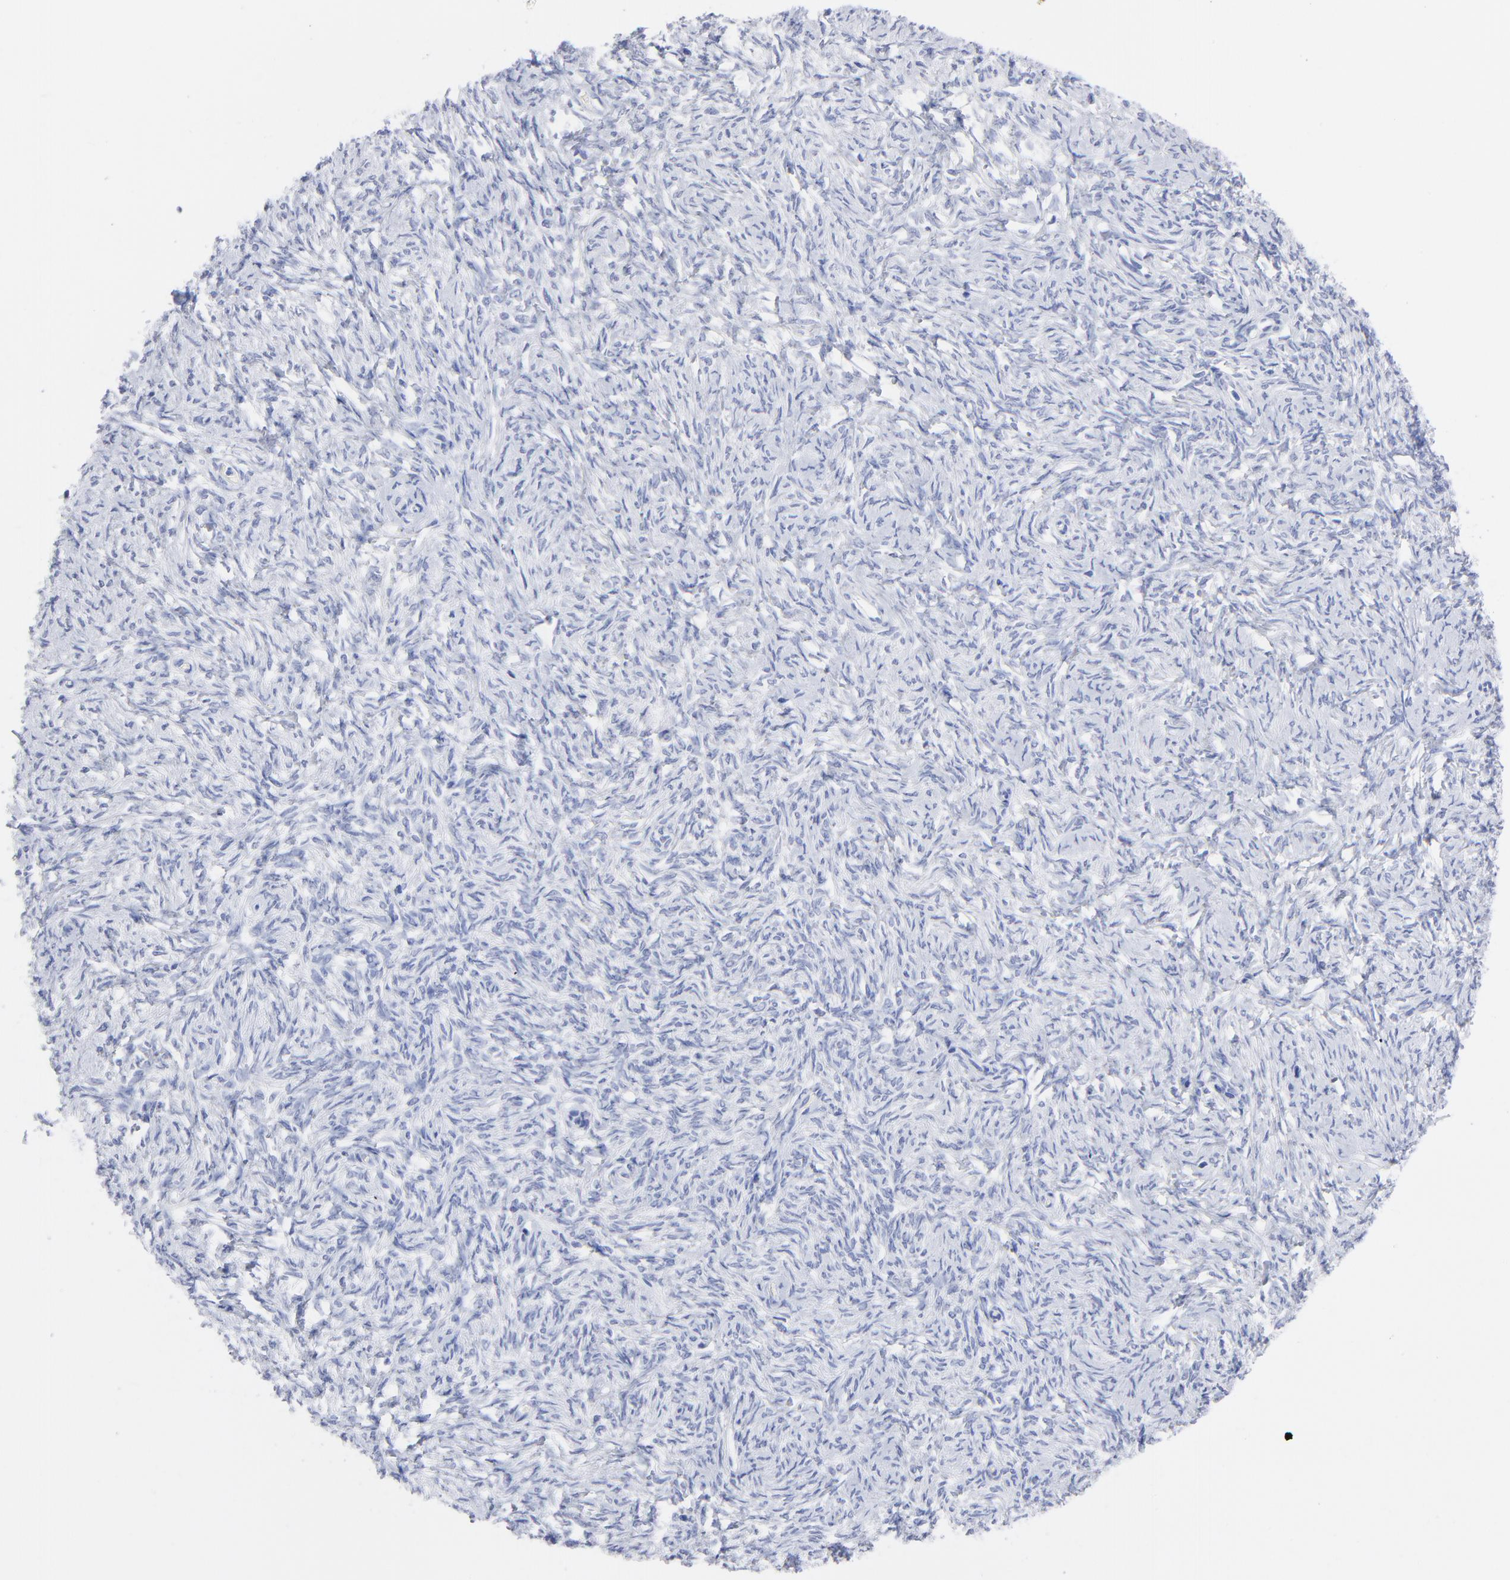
{"staining": {"intensity": "negative", "quantity": "none", "location": "none"}, "tissue": "ovarian cancer", "cell_type": "Tumor cells", "image_type": "cancer", "snomed": [{"axis": "morphology", "description": "Normal tissue, NOS"}, {"axis": "morphology", "description": "Cystadenocarcinoma, serous, NOS"}, {"axis": "topography", "description": "Ovary"}], "caption": "A histopathology image of human ovarian cancer (serous cystadenocarcinoma) is negative for staining in tumor cells. Brightfield microscopy of immunohistochemistry stained with DAB (3,3'-diaminobenzidine) (brown) and hematoxylin (blue), captured at high magnification.", "gene": "ACY1", "patient": {"sex": "female", "age": 62}}